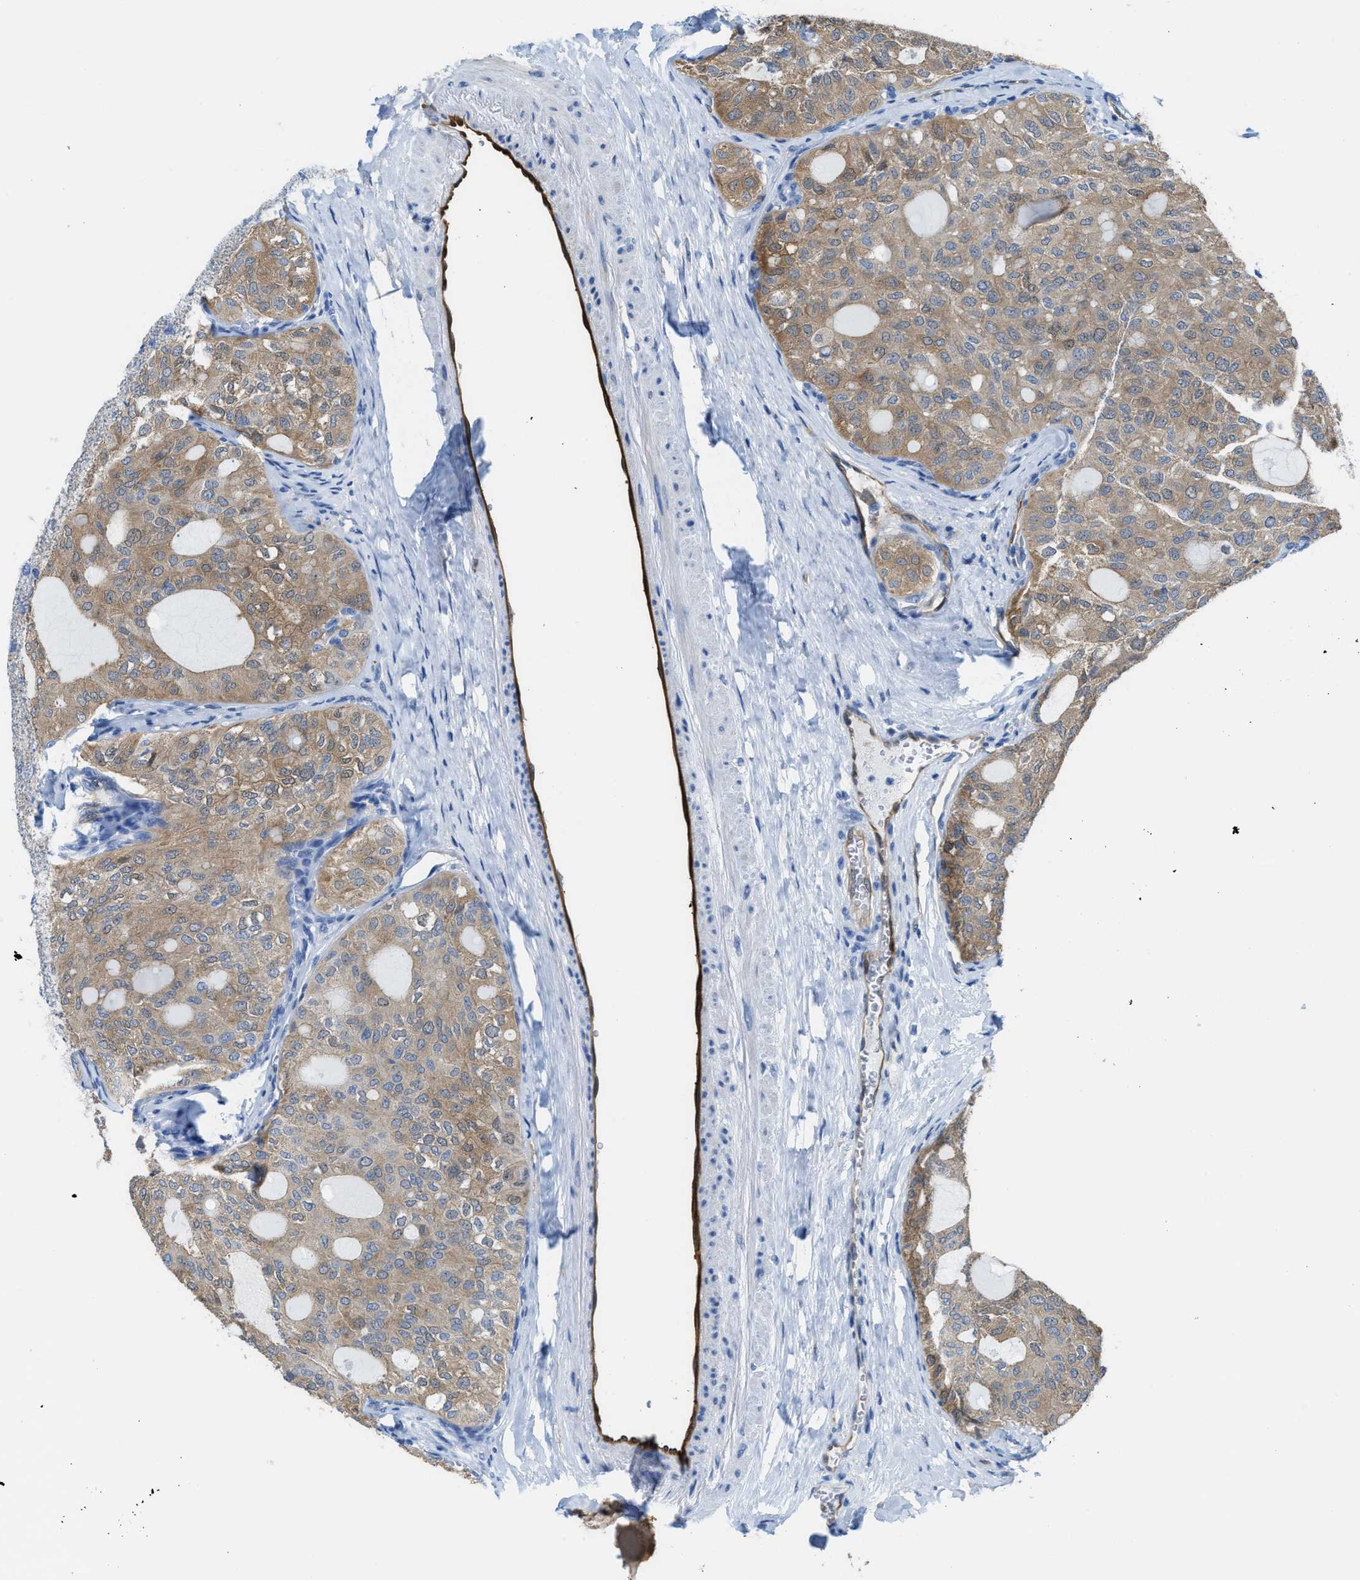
{"staining": {"intensity": "weak", "quantity": "25%-75%", "location": "cytoplasmic/membranous"}, "tissue": "thyroid cancer", "cell_type": "Tumor cells", "image_type": "cancer", "snomed": [{"axis": "morphology", "description": "Follicular adenoma carcinoma, NOS"}, {"axis": "topography", "description": "Thyroid gland"}], "caption": "Protein positivity by immunohistochemistry (IHC) reveals weak cytoplasmic/membranous positivity in about 25%-75% of tumor cells in follicular adenoma carcinoma (thyroid).", "gene": "ASS1", "patient": {"sex": "male", "age": 75}}